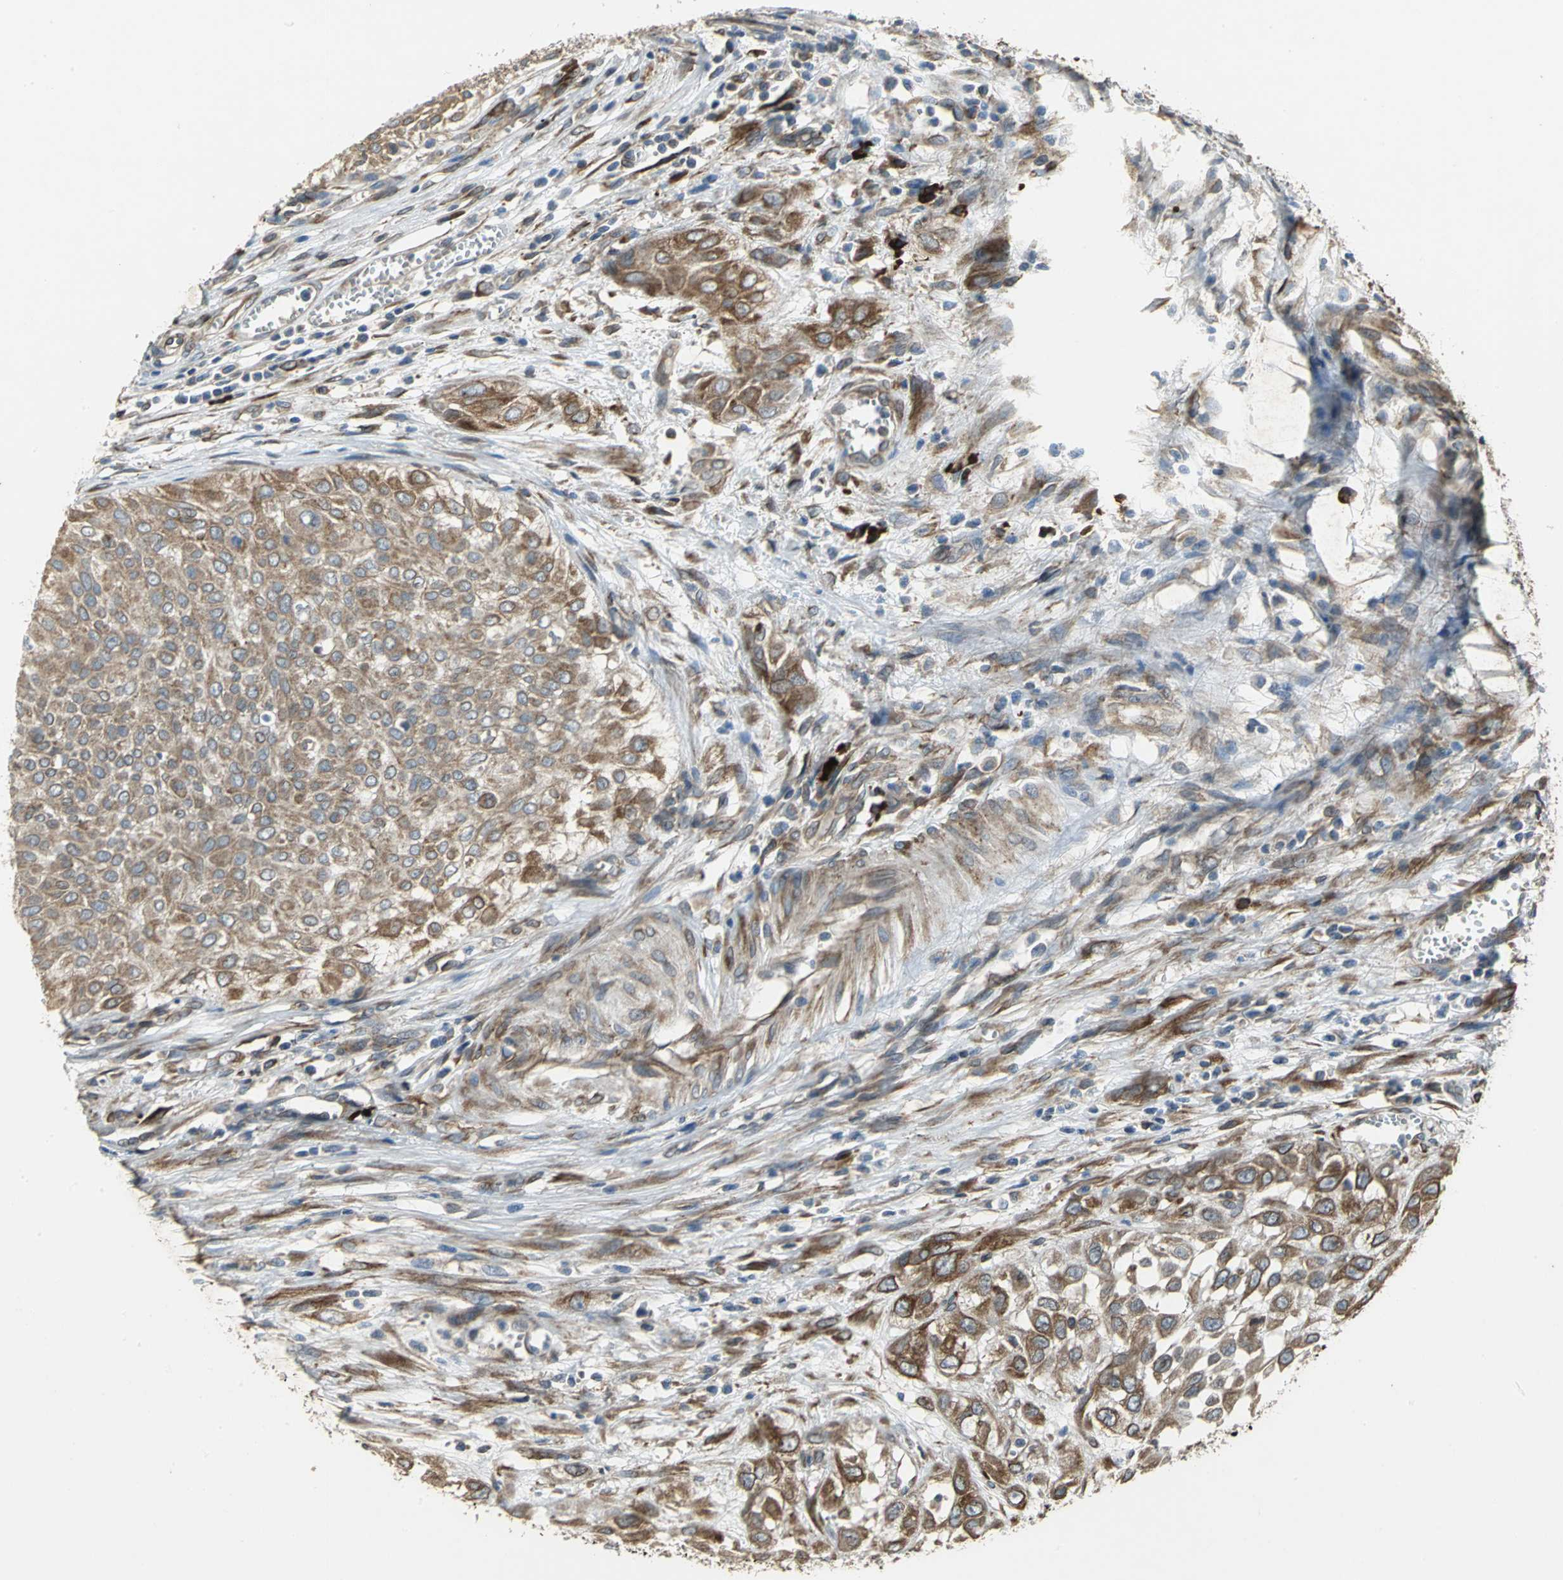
{"staining": {"intensity": "moderate", "quantity": ">75%", "location": "cytoplasmic/membranous"}, "tissue": "urothelial cancer", "cell_type": "Tumor cells", "image_type": "cancer", "snomed": [{"axis": "morphology", "description": "Urothelial carcinoma, High grade"}, {"axis": "topography", "description": "Urinary bladder"}], "caption": "A brown stain labels moderate cytoplasmic/membranous positivity of a protein in urothelial cancer tumor cells.", "gene": "SYVN1", "patient": {"sex": "male", "age": 57}}